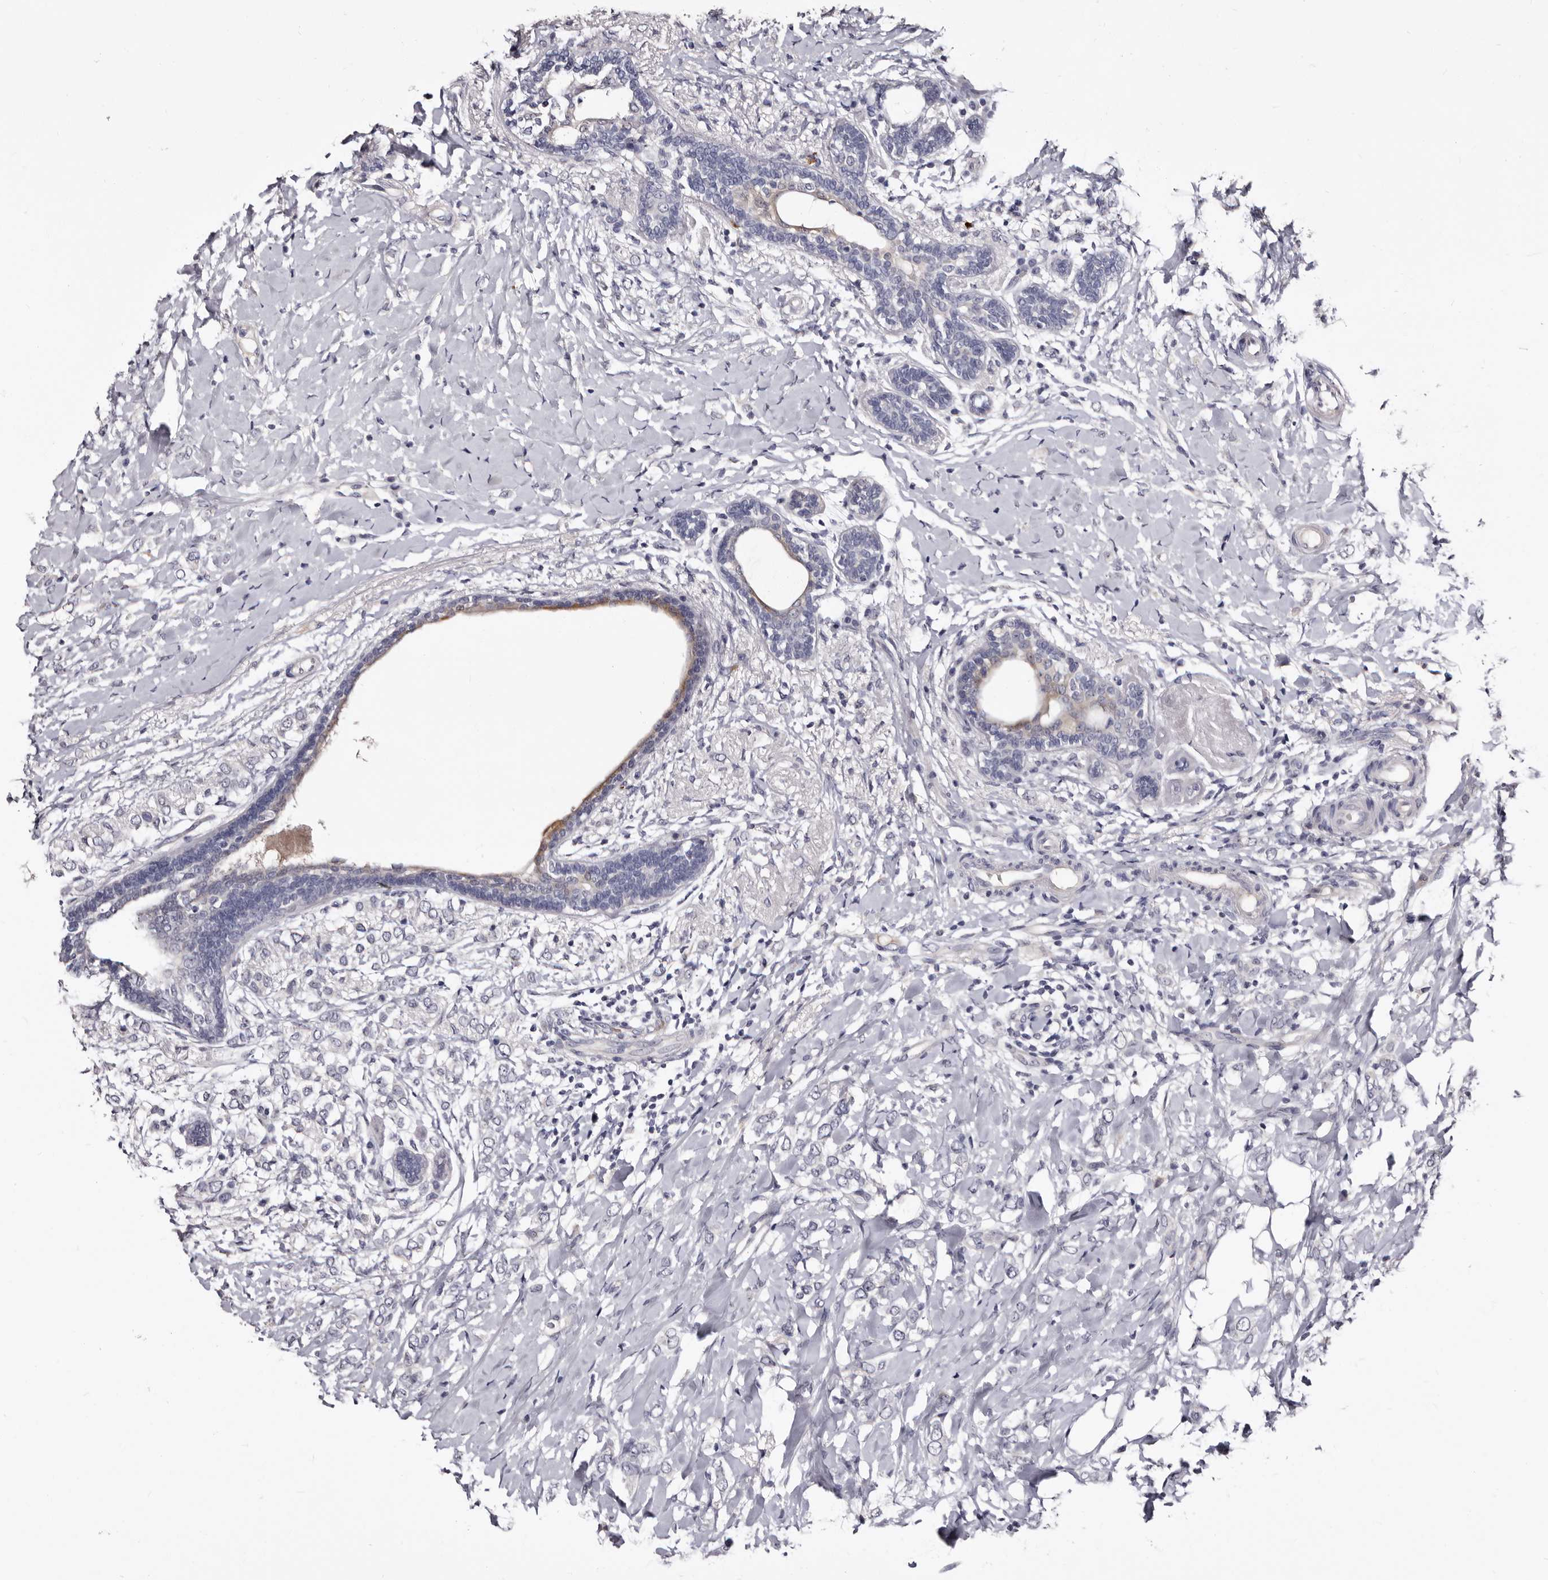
{"staining": {"intensity": "negative", "quantity": "none", "location": "none"}, "tissue": "breast cancer", "cell_type": "Tumor cells", "image_type": "cancer", "snomed": [{"axis": "morphology", "description": "Normal tissue, NOS"}, {"axis": "morphology", "description": "Lobular carcinoma"}, {"axis": "topography", "description": "Breast"}], "caption": "Tumor cells show no significant protein expression in breast cancer. (Immunohistochemistry, brightfield microscopy, high magnification).", "gene": "BPGM", "patient": {"sex": "female", "age": 47}}